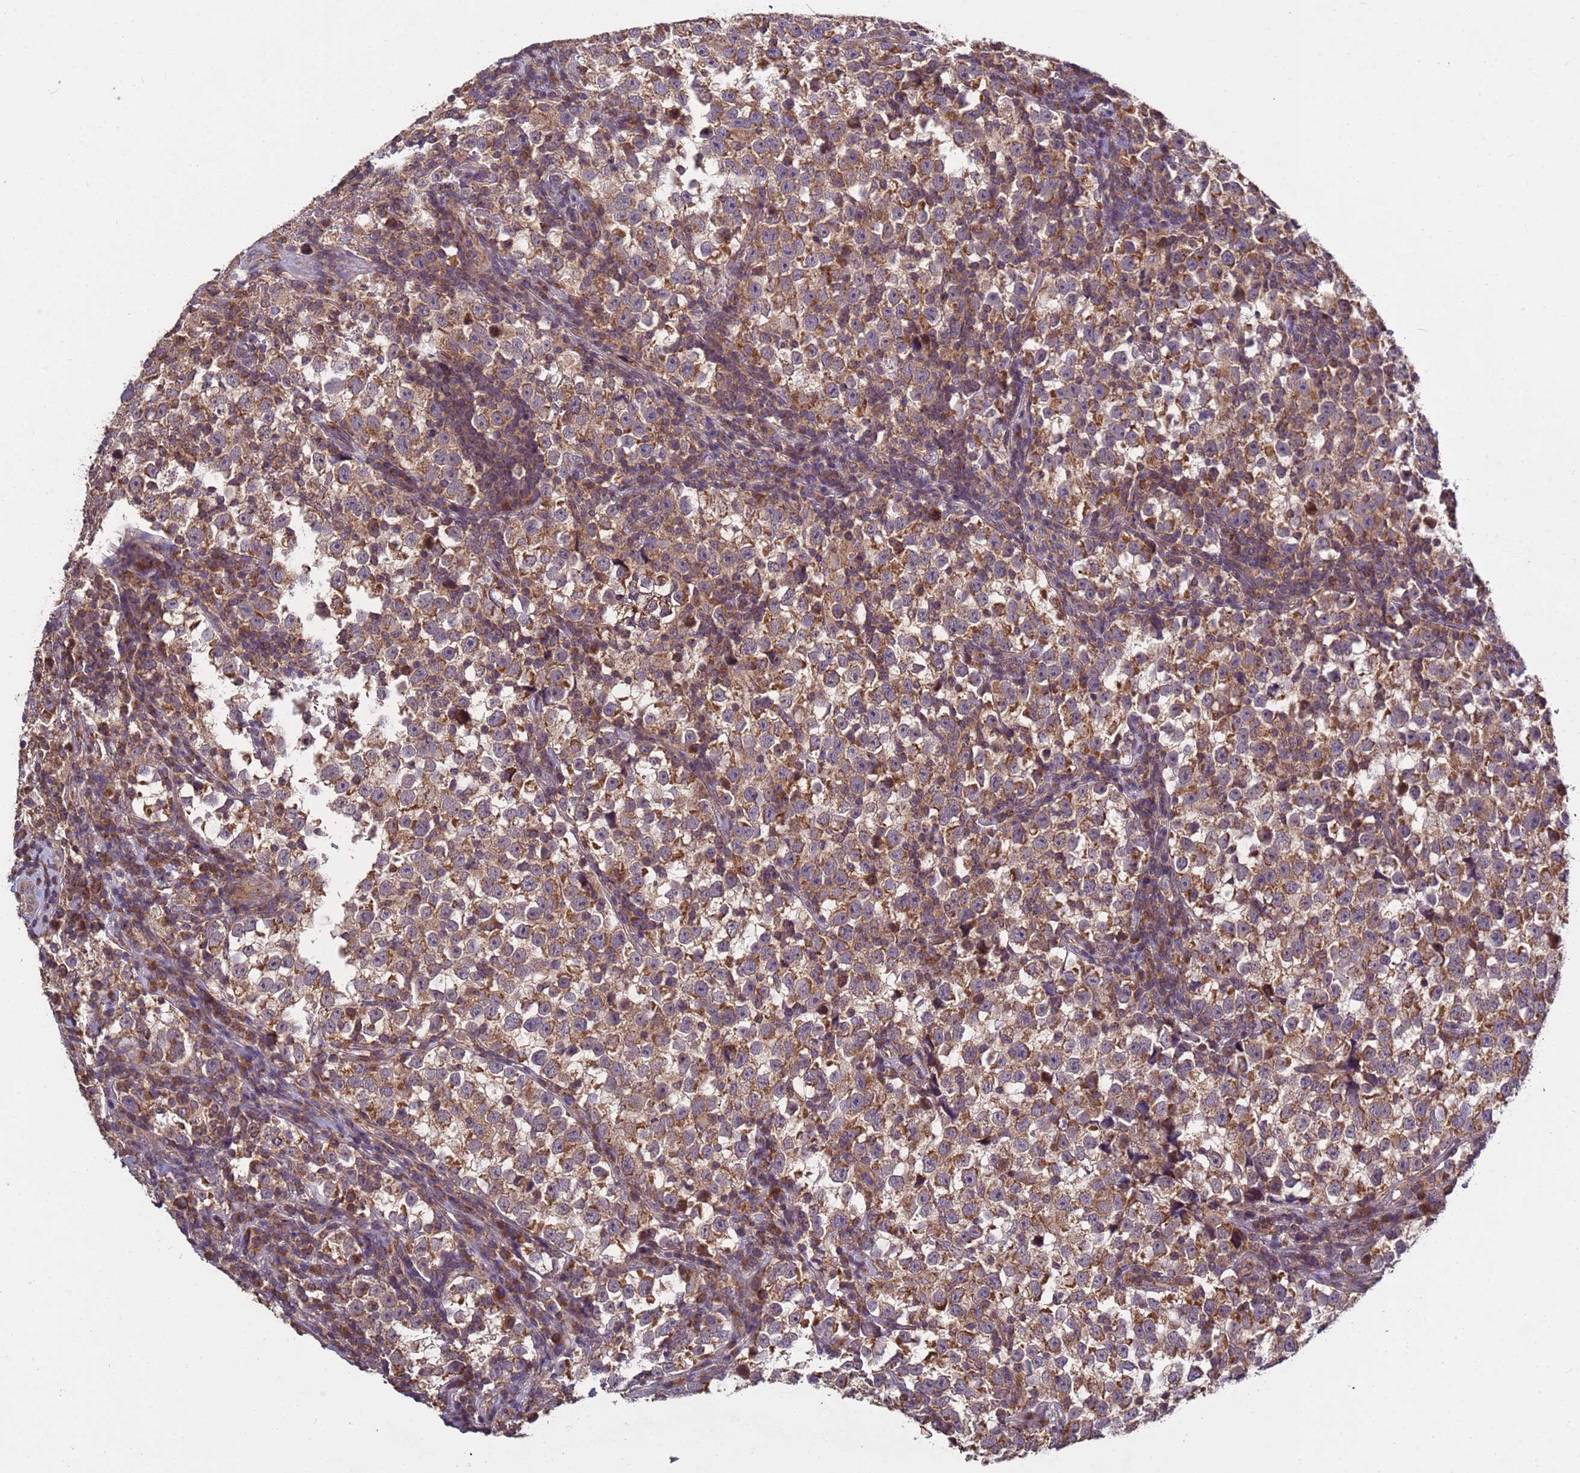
{"staining": {"intensity": "moderate", "quantity": ">75%", "location": "cytoplasmic/membranous"}, "tissue": "testis cancer", "cell_type": "Tumor cells", "image_type": "cancer", "snomed": [{"axis": "morphology", "description": "Normal tissue, NOS"}, {"axis": "morphology", "description": "Seminoma, NOS"}, {"axis": "topography", "description": "Testis"}], "caption": "Protein staining displays moderate cytoplasmic/membranous positivity in approximately >75% of tumor cells in testis seminoma.", "gene": "P2RX7", "patient": {"sex": "male", "age": 43}}